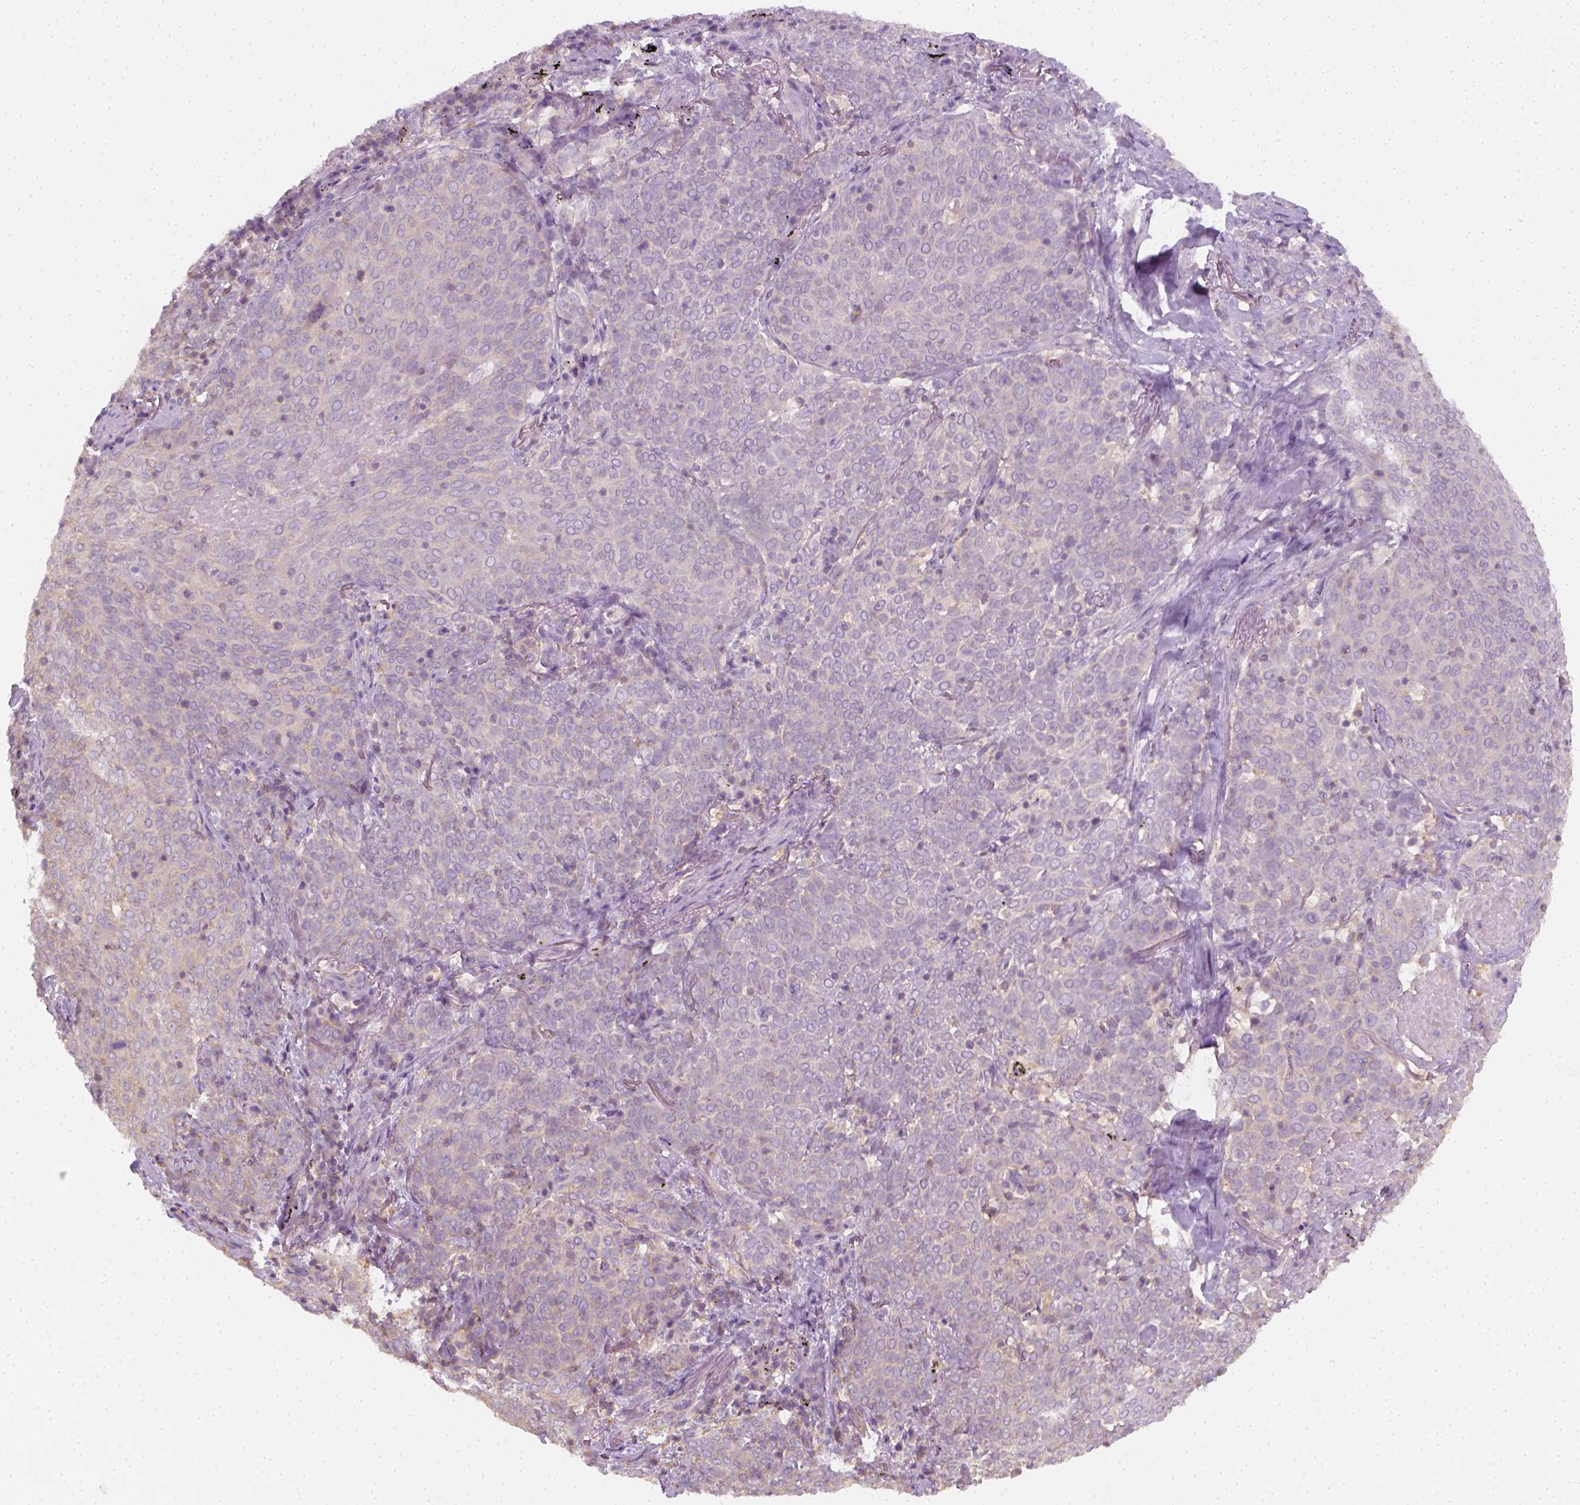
{"staining": {"intensity": "negative", "quantity": "none", "location": "none"}, "tissue": "lung cancer", "cell_type": "Tumor cells", "image_type": "cancer", "snomed": [{"axis": "morphology", "description": "Squamous cell carcinoma, NOS"}, {"axis": "topography", "description": "Lung"}], "caption": "This is an IHC image of human lung cancer. There is no expression in tumor cells.", "gene": "EPHB1", "patient": {"sex": "male", "age": 82}}